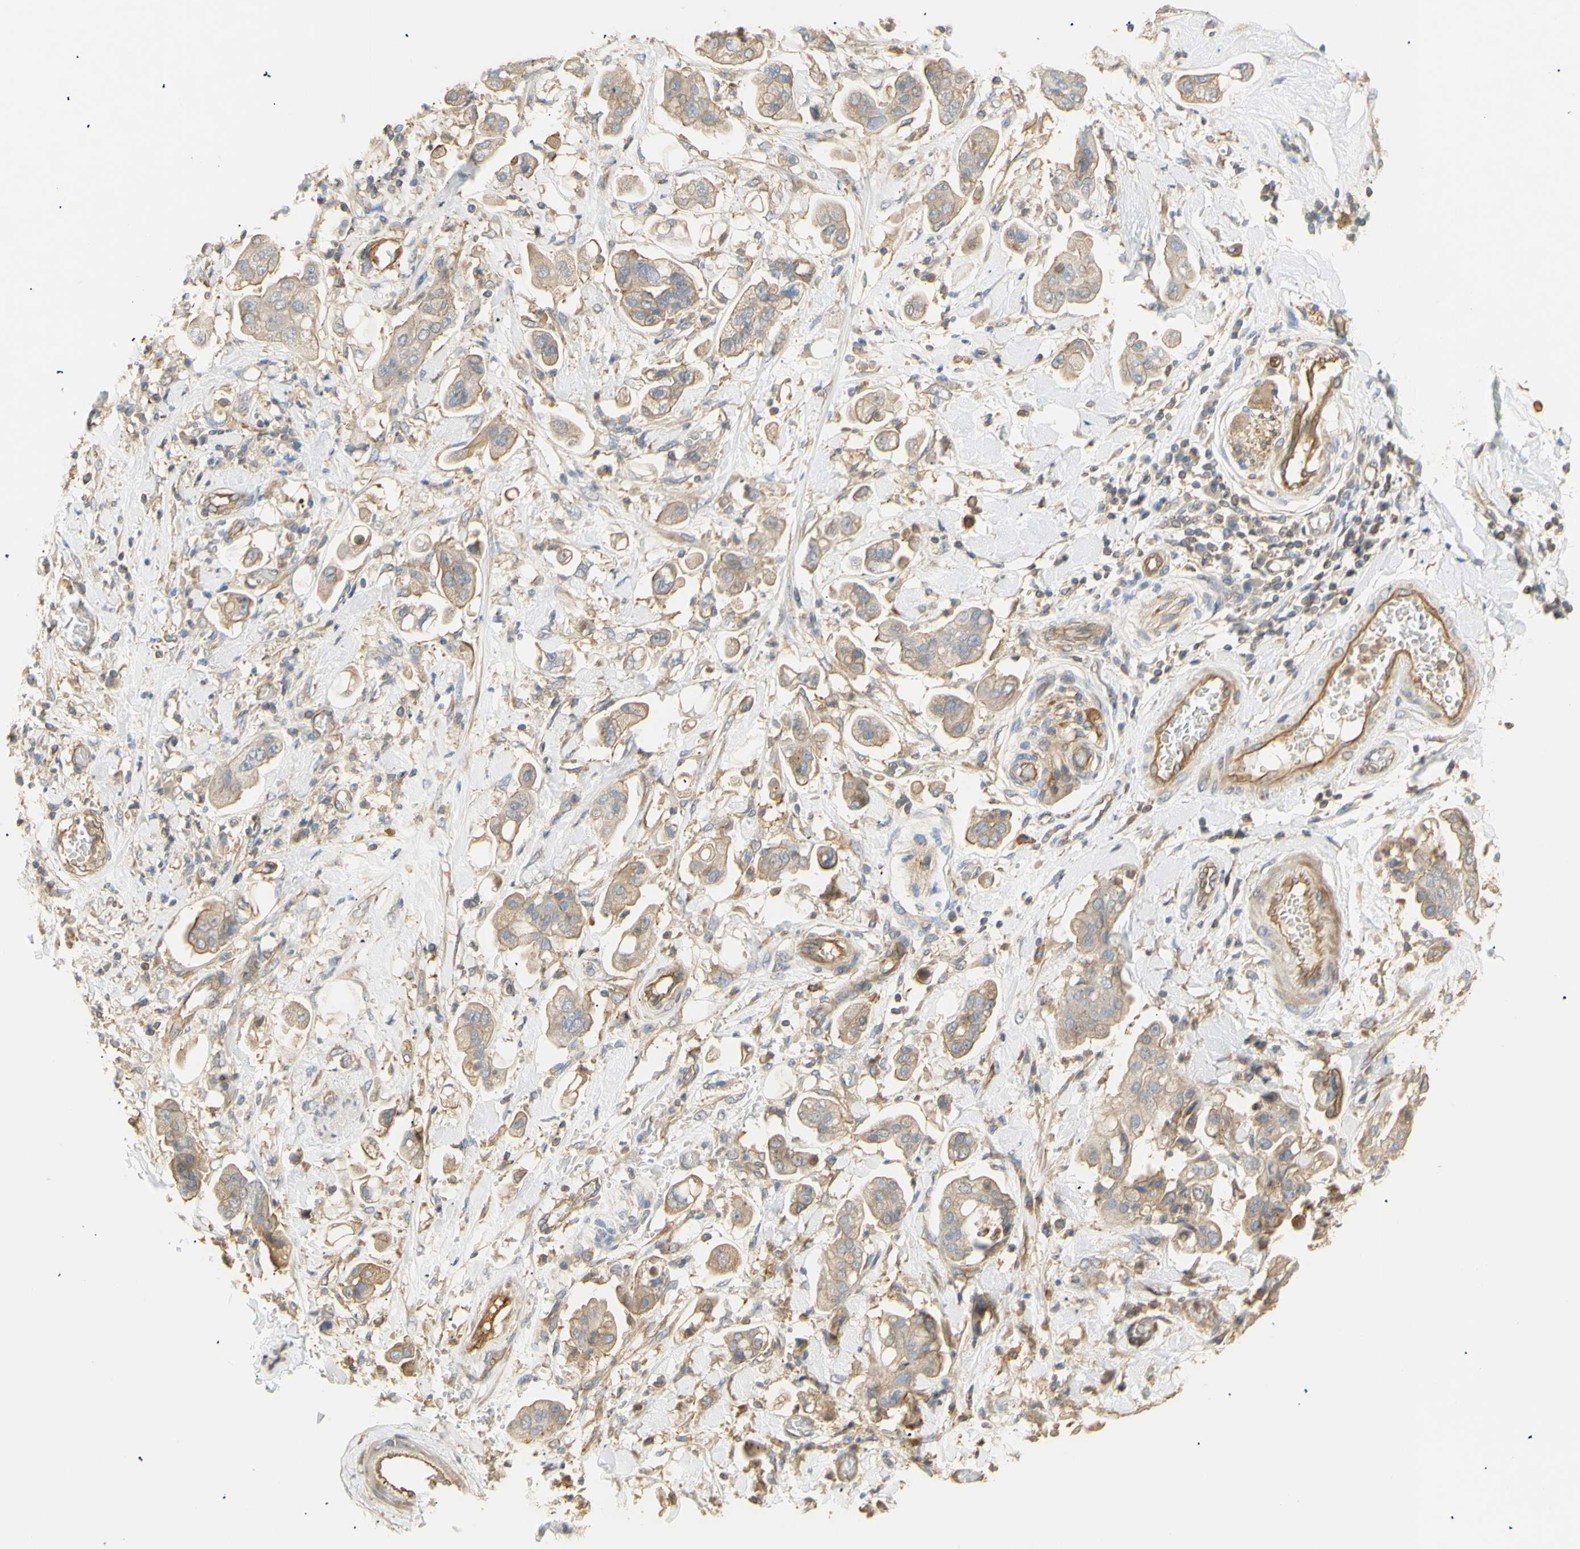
{"staining": {"intensity": "moderate", "quantity": "25%-75%", "location": "cytoplasmic/membranous"}, "tissue": "stomach cancer", "cell_type": "Tumor cells", "image_type": "cancer", "snomed": [{"axis": "morphology", "description": "Adenocarcinoma, NOS"}, {"axis": "topography", "description": "Stomach"}], "caption": "Stomach cancer stained for a protein demonstrates moderate cytoplasmic/membranous positivity in tumor cells.", "gene": "KCNE4", "patient": {"sex": "male", "age": 62}}